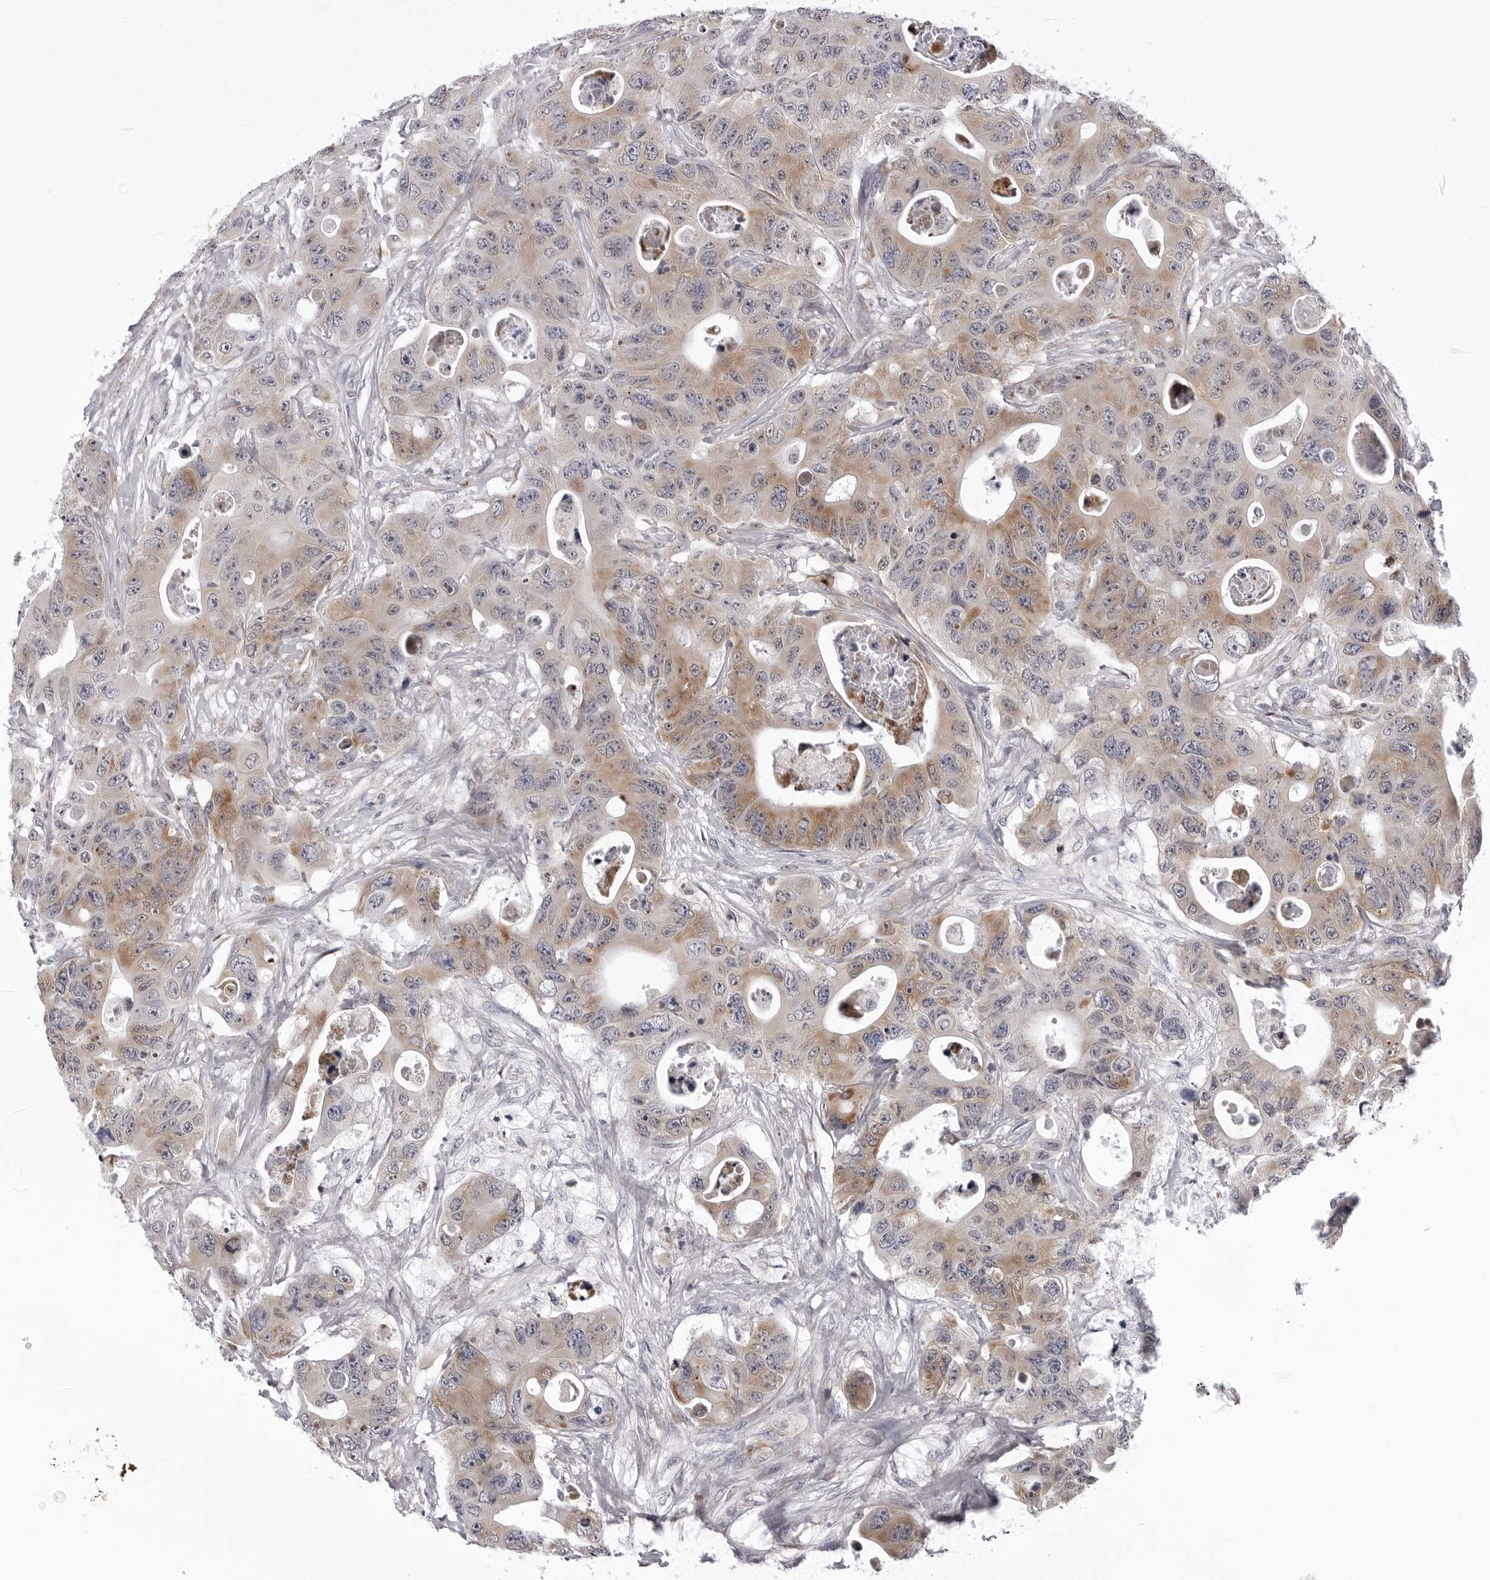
{"staining": {"intensity": "moderate", "quantity": ">75%", "location": "cytoplasmic/membranous"}, "tissue": "colorectal cancer", "cell_type": "Tumor cells", "image_type": "cancer", "snomed": [{"axis": "morphology", "description": "Adenocarcinoma, NOS"}, {"axis": "topography", "description": "Colon"}], "caption": "The histopathology image exhibits a brown stain indicating the presence of a protein in the cytoplasmic/membranous of tumor cells in adenocarcinoma (colorectal). (DAB = brown stain, brightfield microscopy at high magnification).", "gene": "CDK20", "patient": {"sex": "female", "age": 46}}